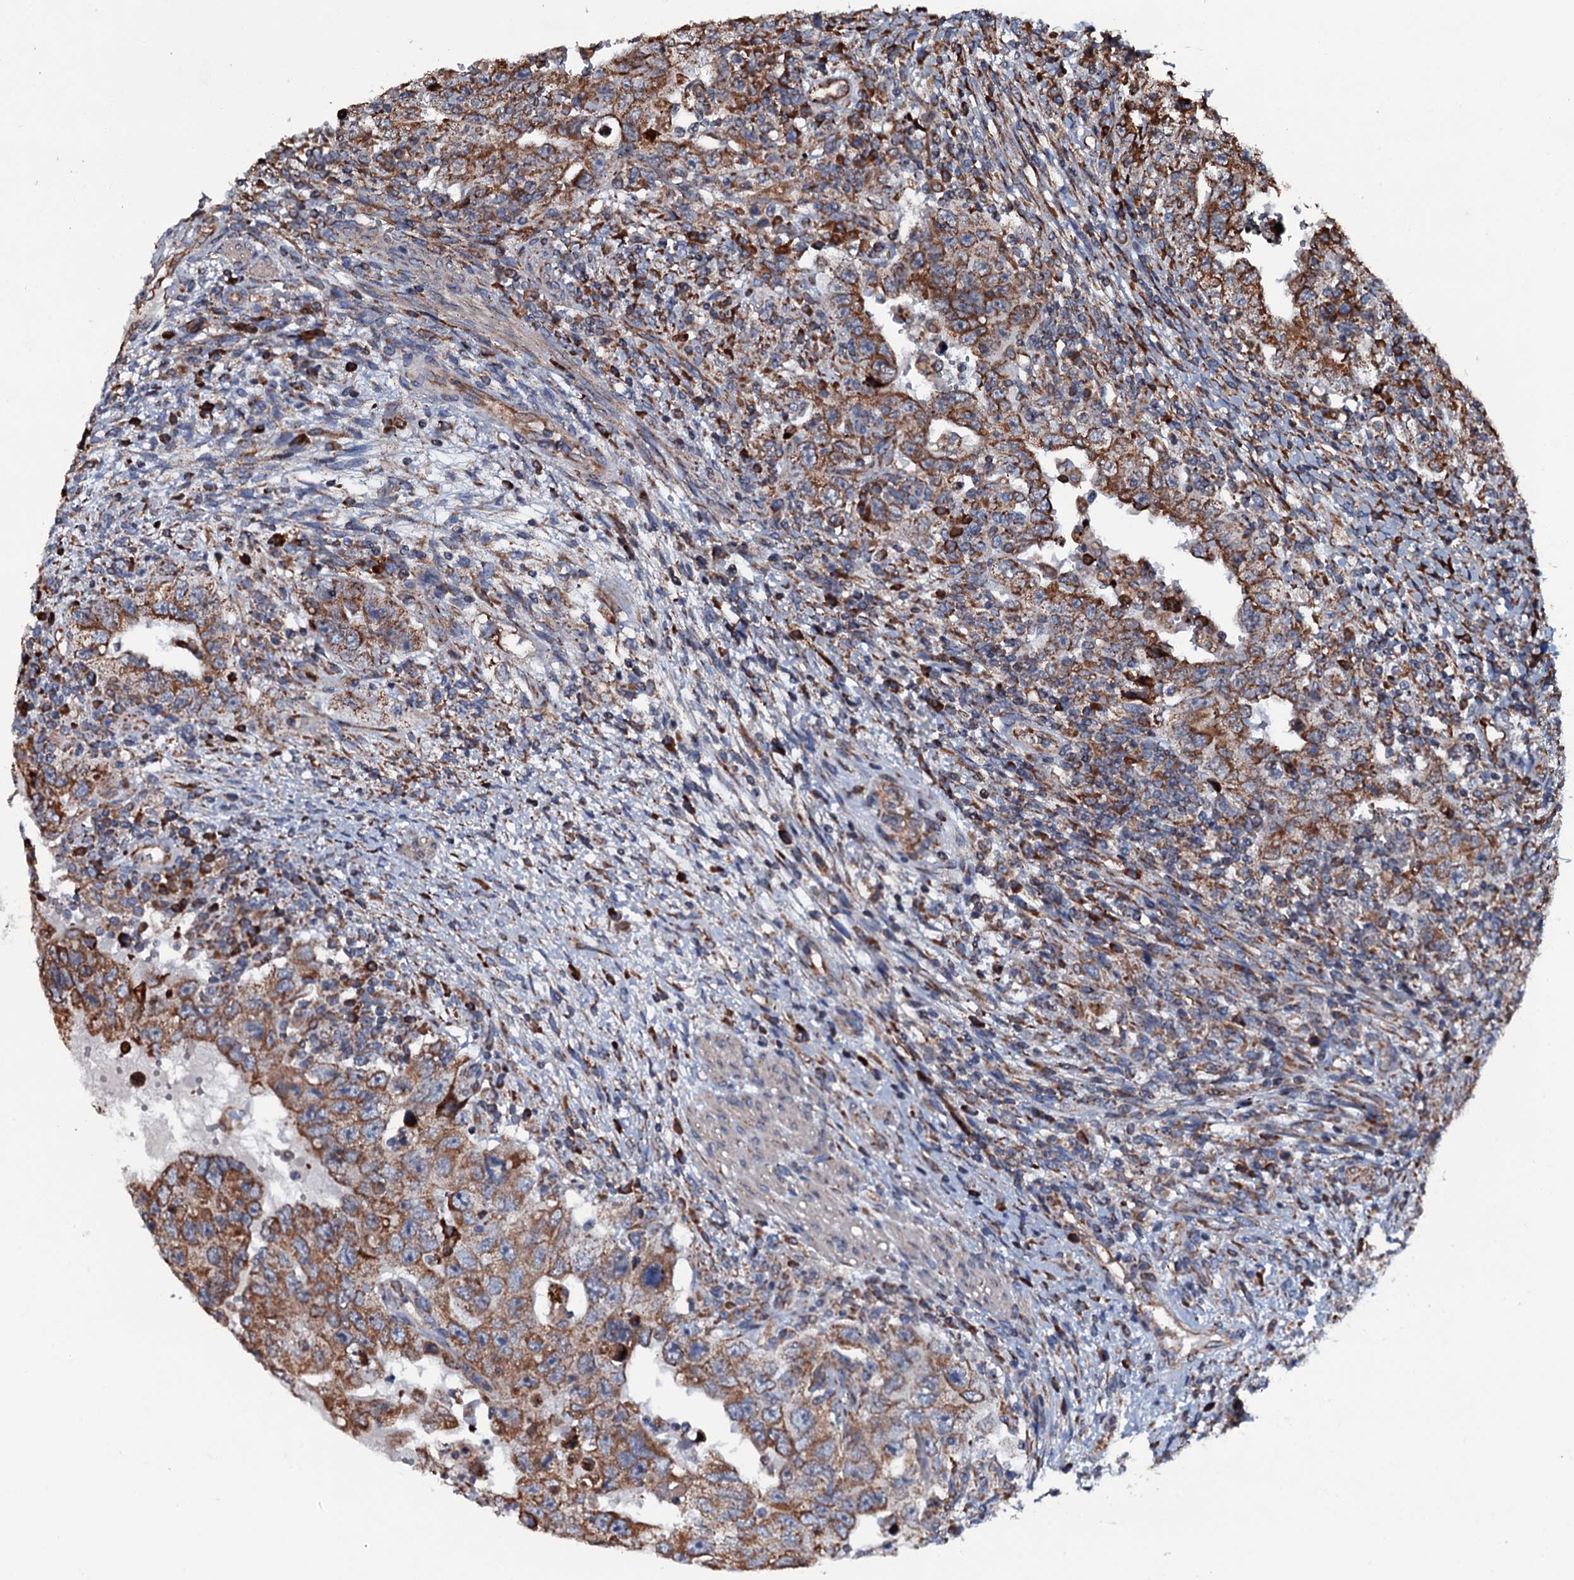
{"staining": {"intensity": "moderate", "quantity": ">75%", "location": "cytoplasmic/membranous"}, "tissue": "testis cancer", "cell_type": "Tumor cells", "image_type": "cancer", "snomed": [{"axis": "morphology", "description": "Carcinoma, Embryonal, NOS"}, {"axis": "topography", "description": "Testis"}], "caption": "Immunohistochemistry (IHC) micrograph of testis cancer (embryonal carcinoma) stained for a protein (brown), which displays medium levels of moderate cytoplasmic/membranous expression in about >75% of tumor cells.", "gene": "RAB12", "patient": {"sex": "male", "age": 26}}